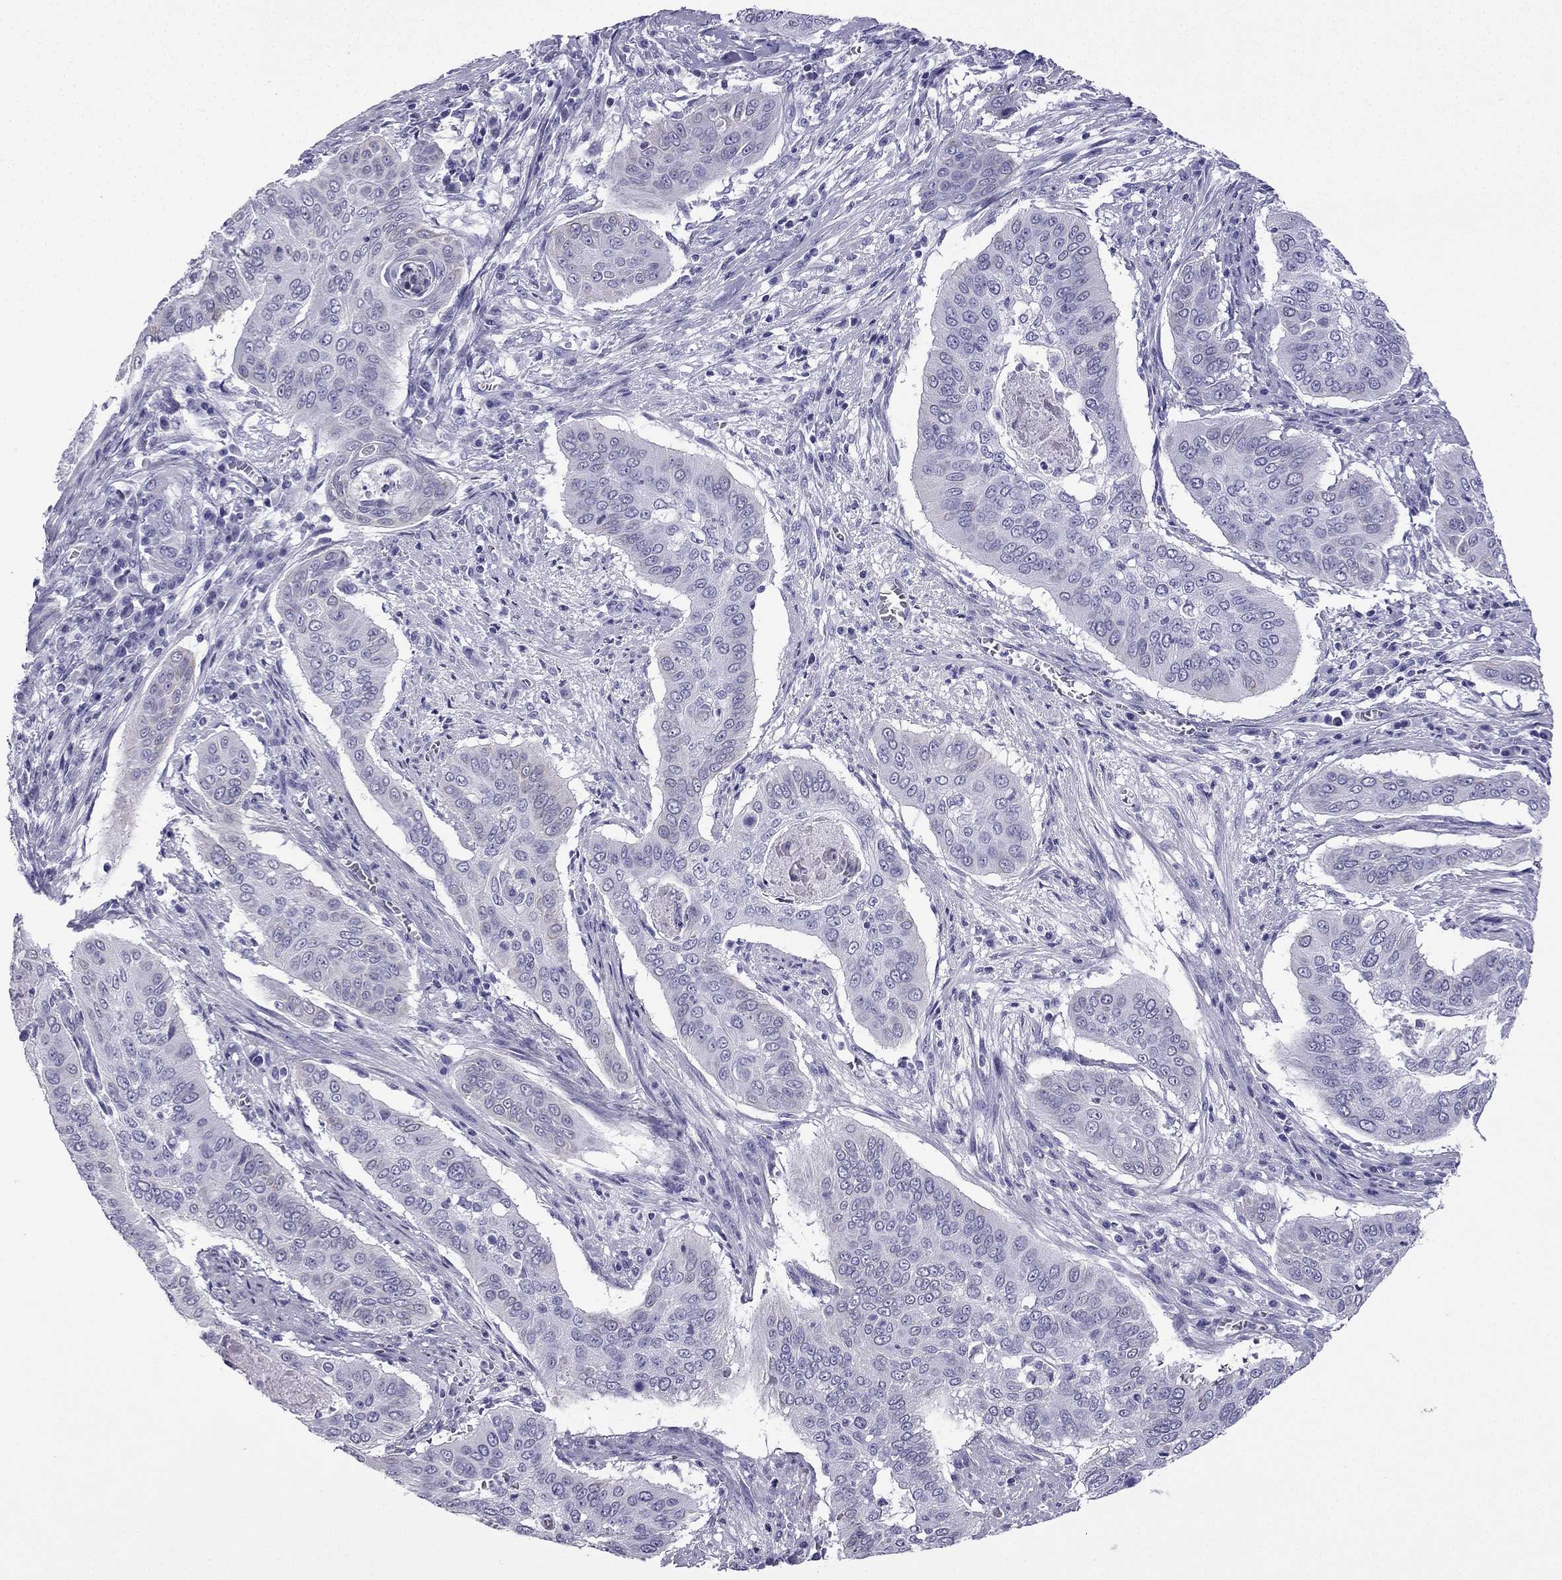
{"staining": {"intensity": "negative", "quantity": "none", "location": "none"}, "tissue": "cervical cancer", "cell_type": "Tumor cells", "image_type": "cancer", "snomed": [{"axis": "morphology", "description": "Squamous cell carcinoma, NOS"}, {"axis": "topography", "description": "Cervix"}], "caption": "Micrograph shows no significant protein staining in tumor cells of cervical cancer.", "gene": "GJA8", "patient": {"sex": "female", "age": 39}}